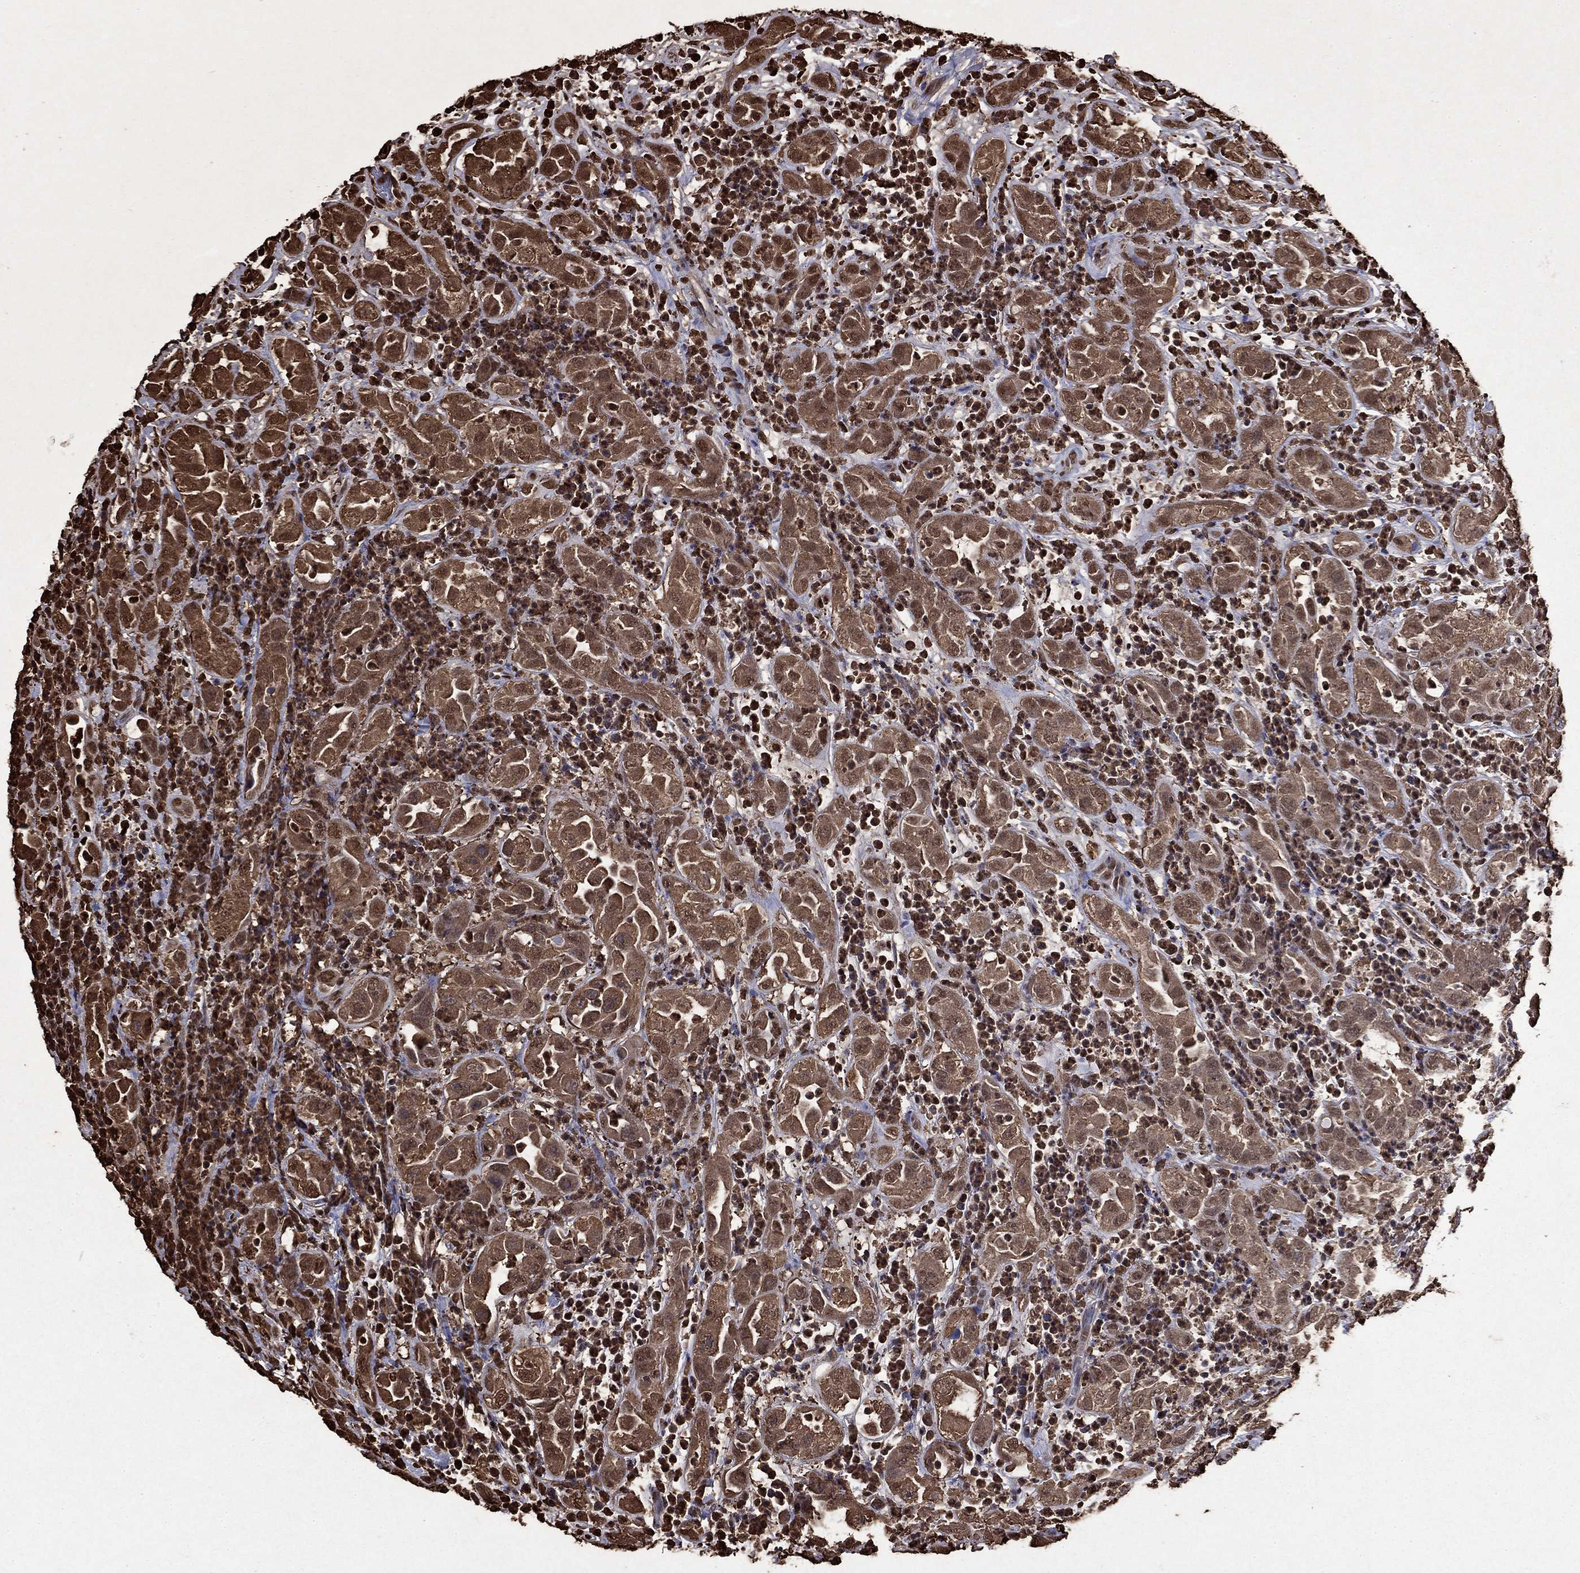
{"staining": {"intensity": "moderate", "quantity": ">75%", "location": "cytoplasmic/membranous"}, "tissue": "urothelial cancer", "cell_type": "Tumor cells", "image_type": "cancer", "snomed": [{"axis": "morphology", "description": "Urothelial carcinoma, High grade"}, {"axis": "topography", "description": "Urinary bladder"}], "caption": "Urothelial cancer tissue shows moderate cytoplasmic/membranous positivity in about >75% of tumor cells", "gene": "GAPDH", "patient": {"sex": "female", "age": 41}}